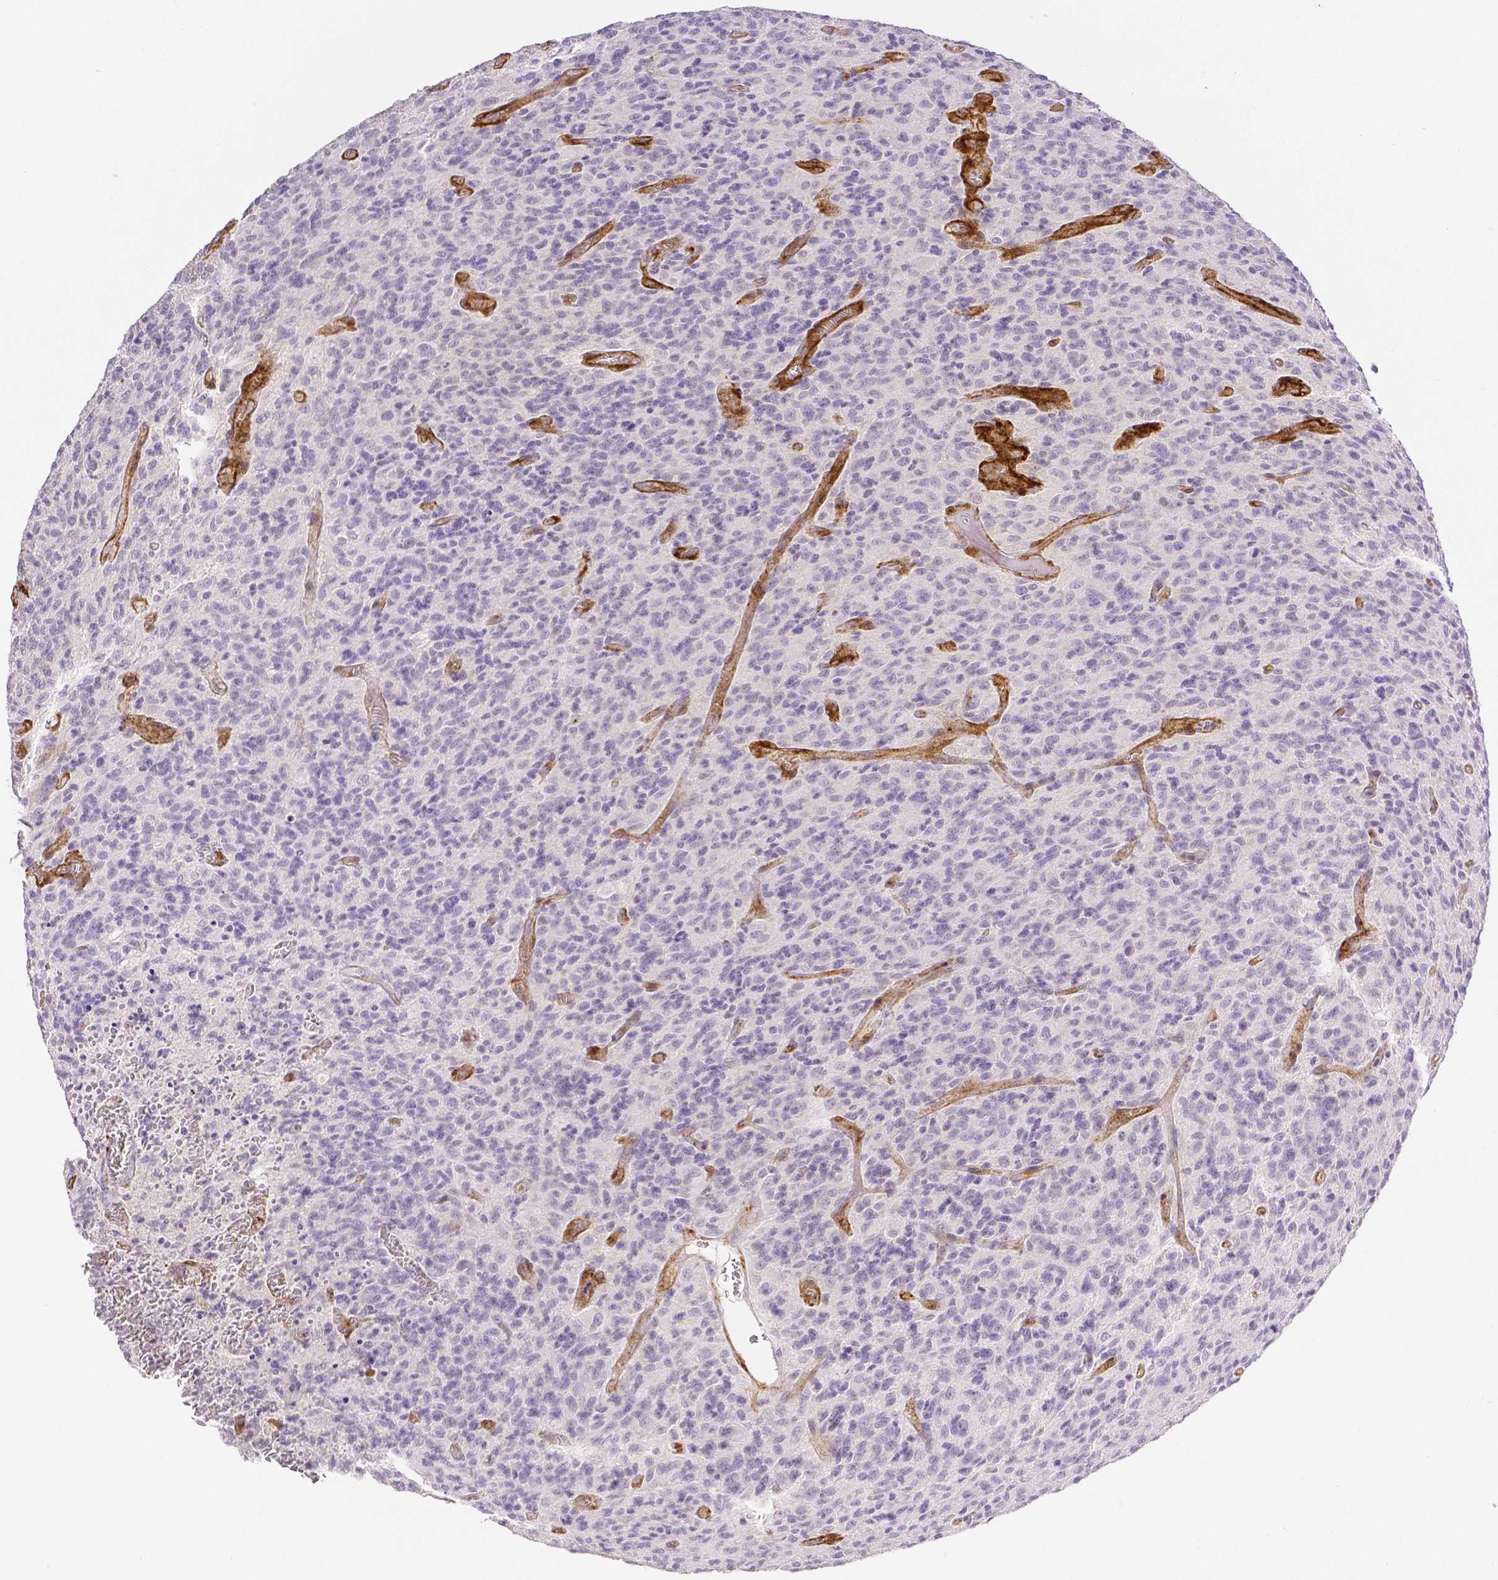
{"staining": {"intensity": "negative", "quantity": "none", "location": "none"}, "tissue": "glioma", "cell_type": "Tumor cells", "image_type": "cancer", "snomed": [{"axis": "morphology", "description": "Glioma, malignant, High grade"}, {"axis": "topography", "description": "Brain"}], "caption": "Protein analysis of high-grade glioma (malignant) reveals no significant expression in tumor cells.", "gene": "THY1", "patient": {"sex": "male", "age": 76}}